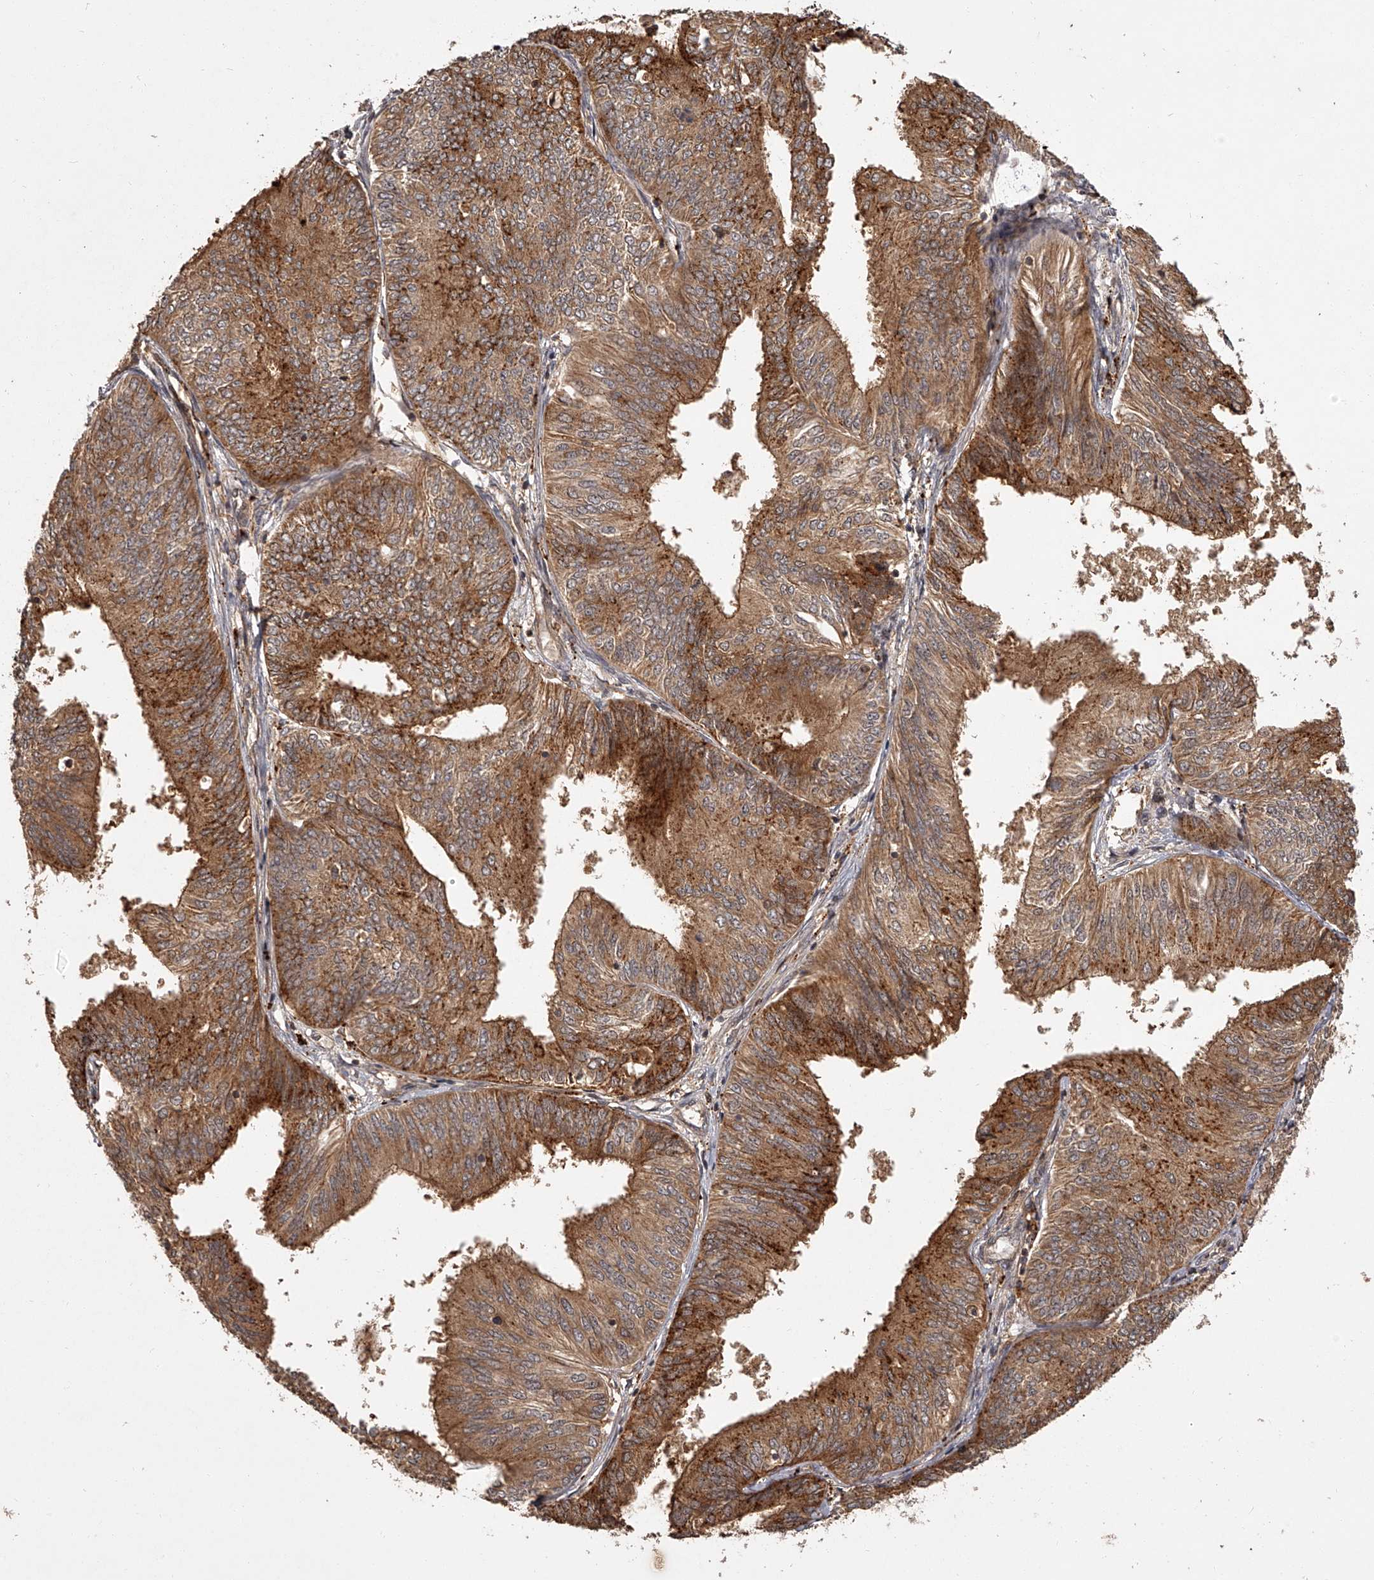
{"staining": {"intensity": "strong", "quantity": ">75%", "location": "cytoplasmic/membranous"}, "tissue": "endometrial cancer", "cell_type": "Tumor cells", "image_type": "cancer", "snomed": [{"axis": "morphology", "description": "Adenocarcinoma, NOS"}, {"axis": "topography", "description": "Endometrium"}], "caption": "High-power microscopy captured an immunohistochemistry histopathology image of adenocarcinoma (endometrial), revealing strong cytoplasmic/membranous expression in about >75% of tumor cells.", "gene": "CRYZL1", "patient": {"sex": "female", "age": 58}}